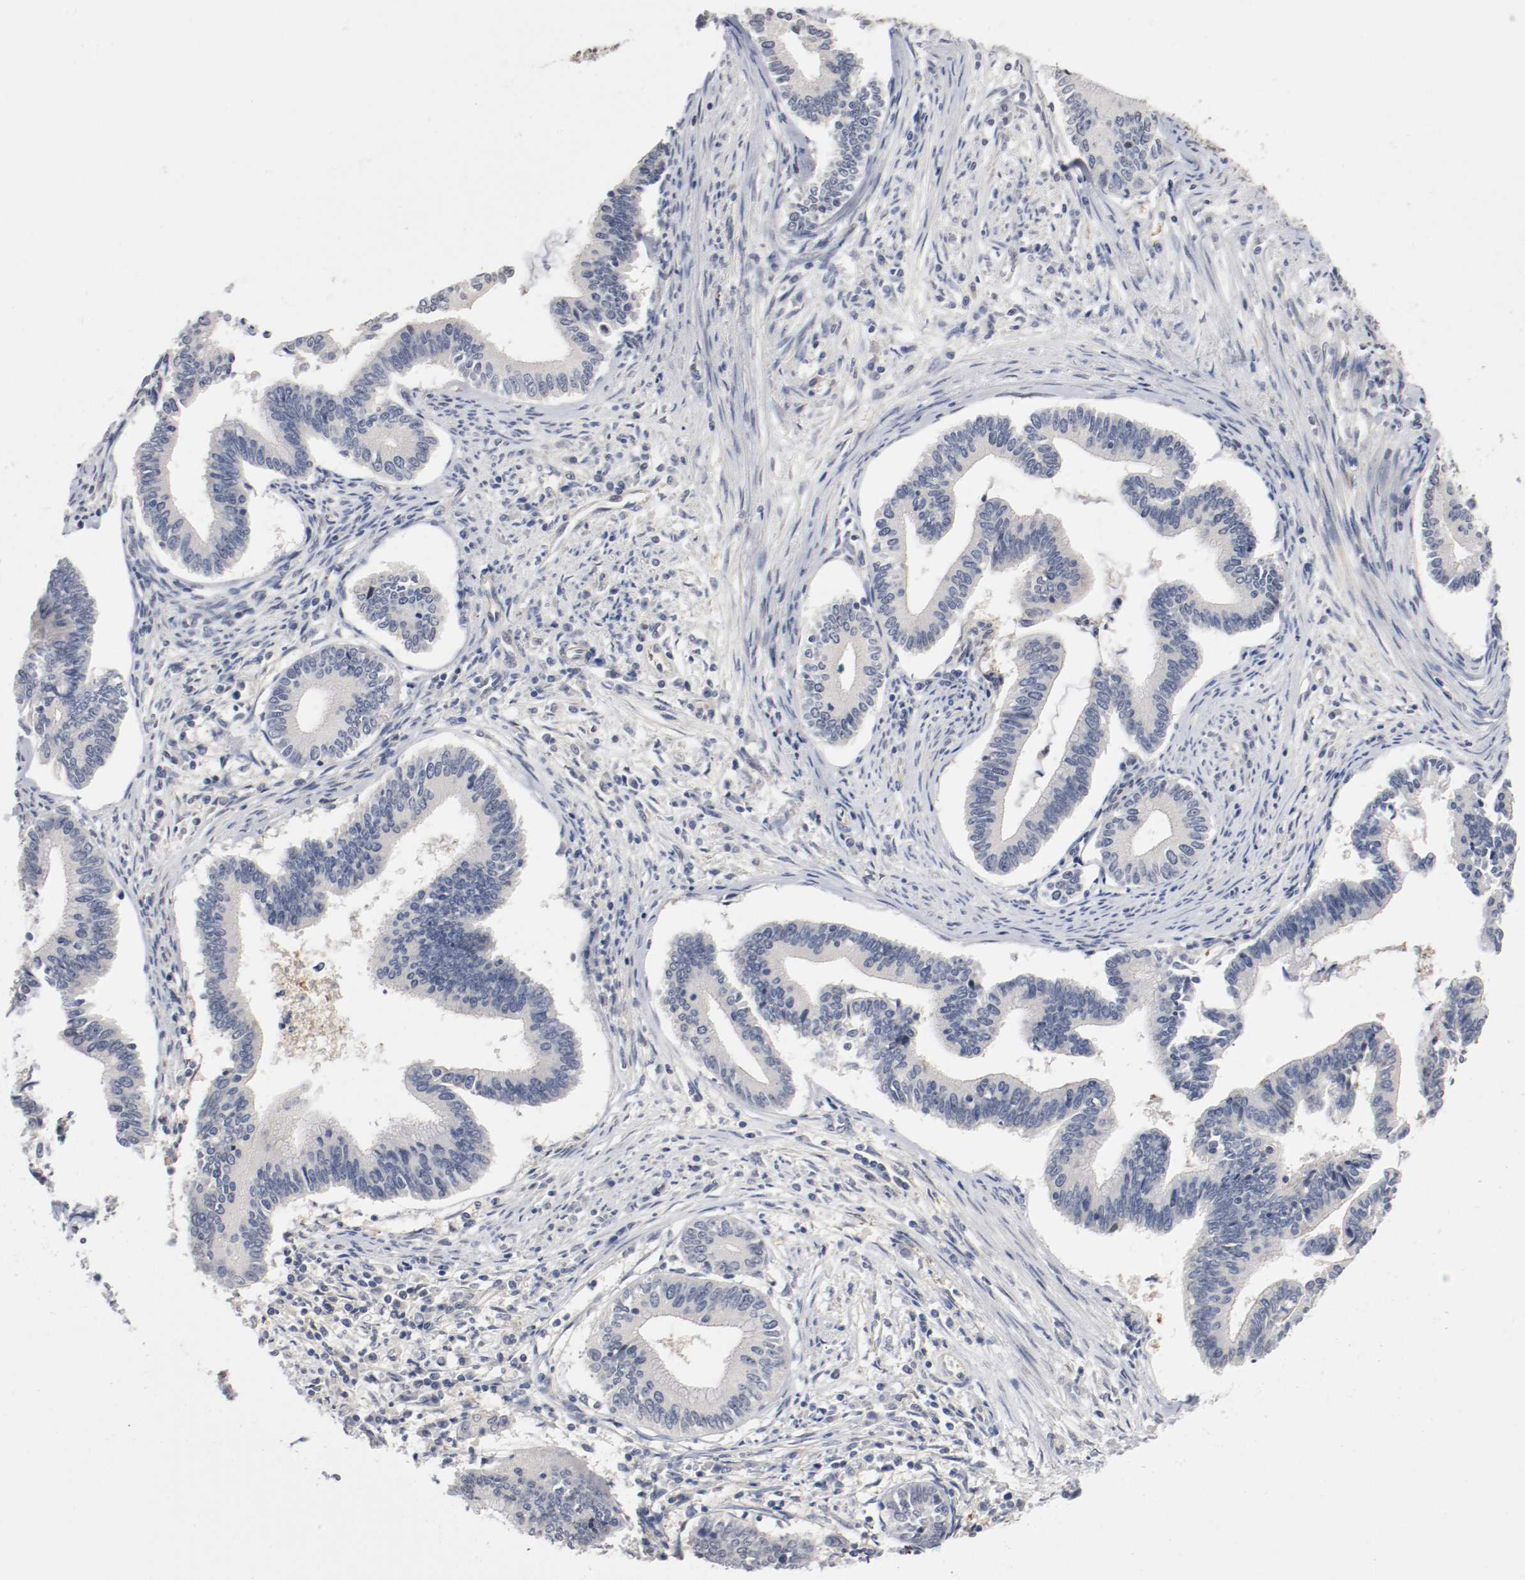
{"staining": {"intensity": "negative", "quantity": "none", "location": "none"}, "tissue": "cervical cancer", "cell_type": "Tumor cells", "image_type": "cancer", "snomed": [{"axis": "morphology", "description": "Adenocarcinoma, NOS"}, {"axis": "topography", "description": "Cervix"}], "caption": "The image reveals no significant positivity in tumor cells of cervical cancer.", "gene": "RBM23", "patient": {"sex": "female", "age": 36}}